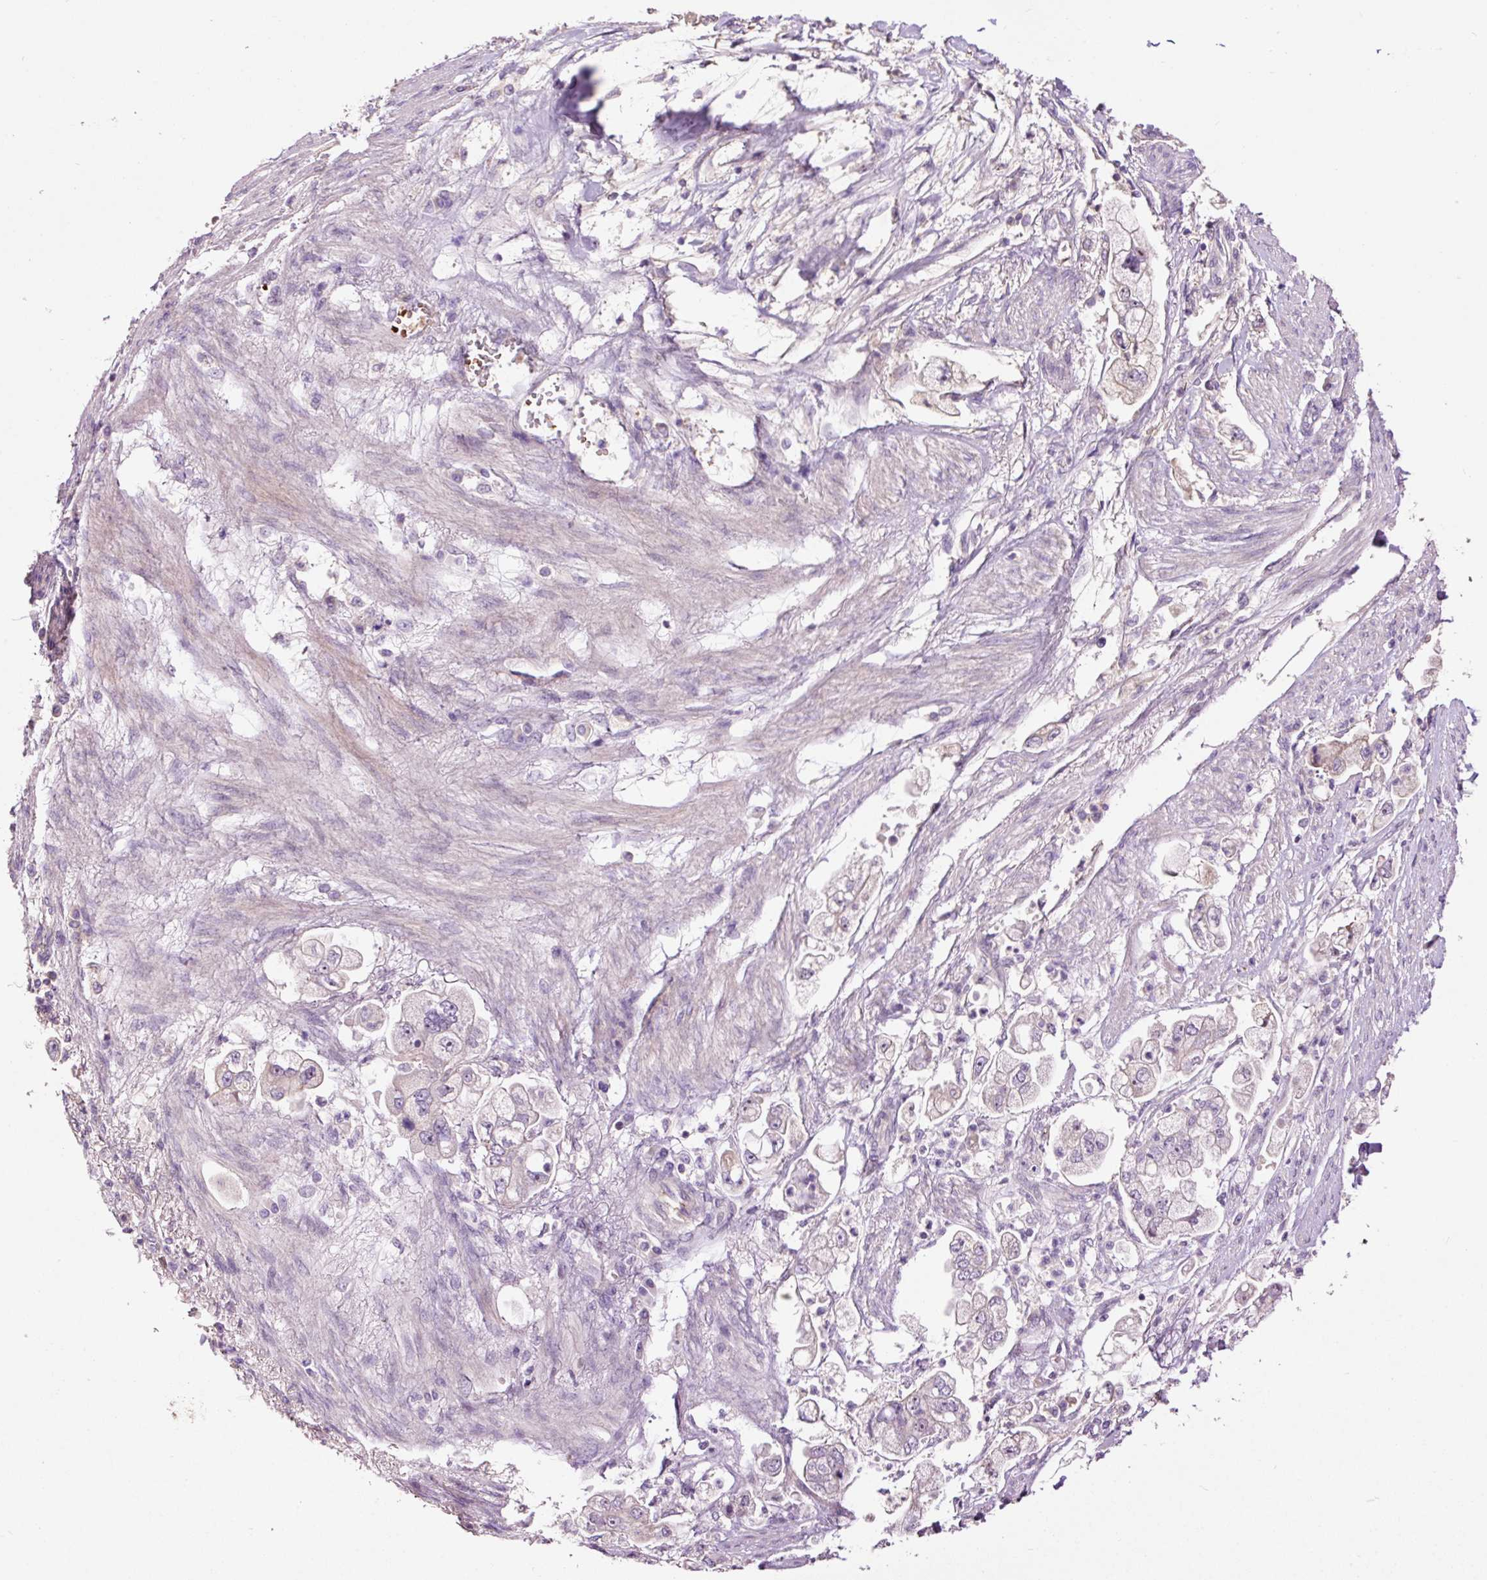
{"staining": {"intensity": "weak", "quantity": "<25%", "location": "cytoplasmic/membranous"}, "tissue": "stomach cancer", "cell_type": "Tumor cells", "image_type": "cancer", "snomed": [{"axis": "morphology", "description": "Adenocarcinoma, NOS"}, {"axis": "topography", "description": "Stomach"}], "caption": "Immunohistochemistry (IHC) histopathology image of neoplastic tissue: adenocarcinoma (stomach) stained with DAB reveals no significant protein expression in tumor cells.", "gene": "TMEM235", "patient": {"sex": "male", "age": 62}}